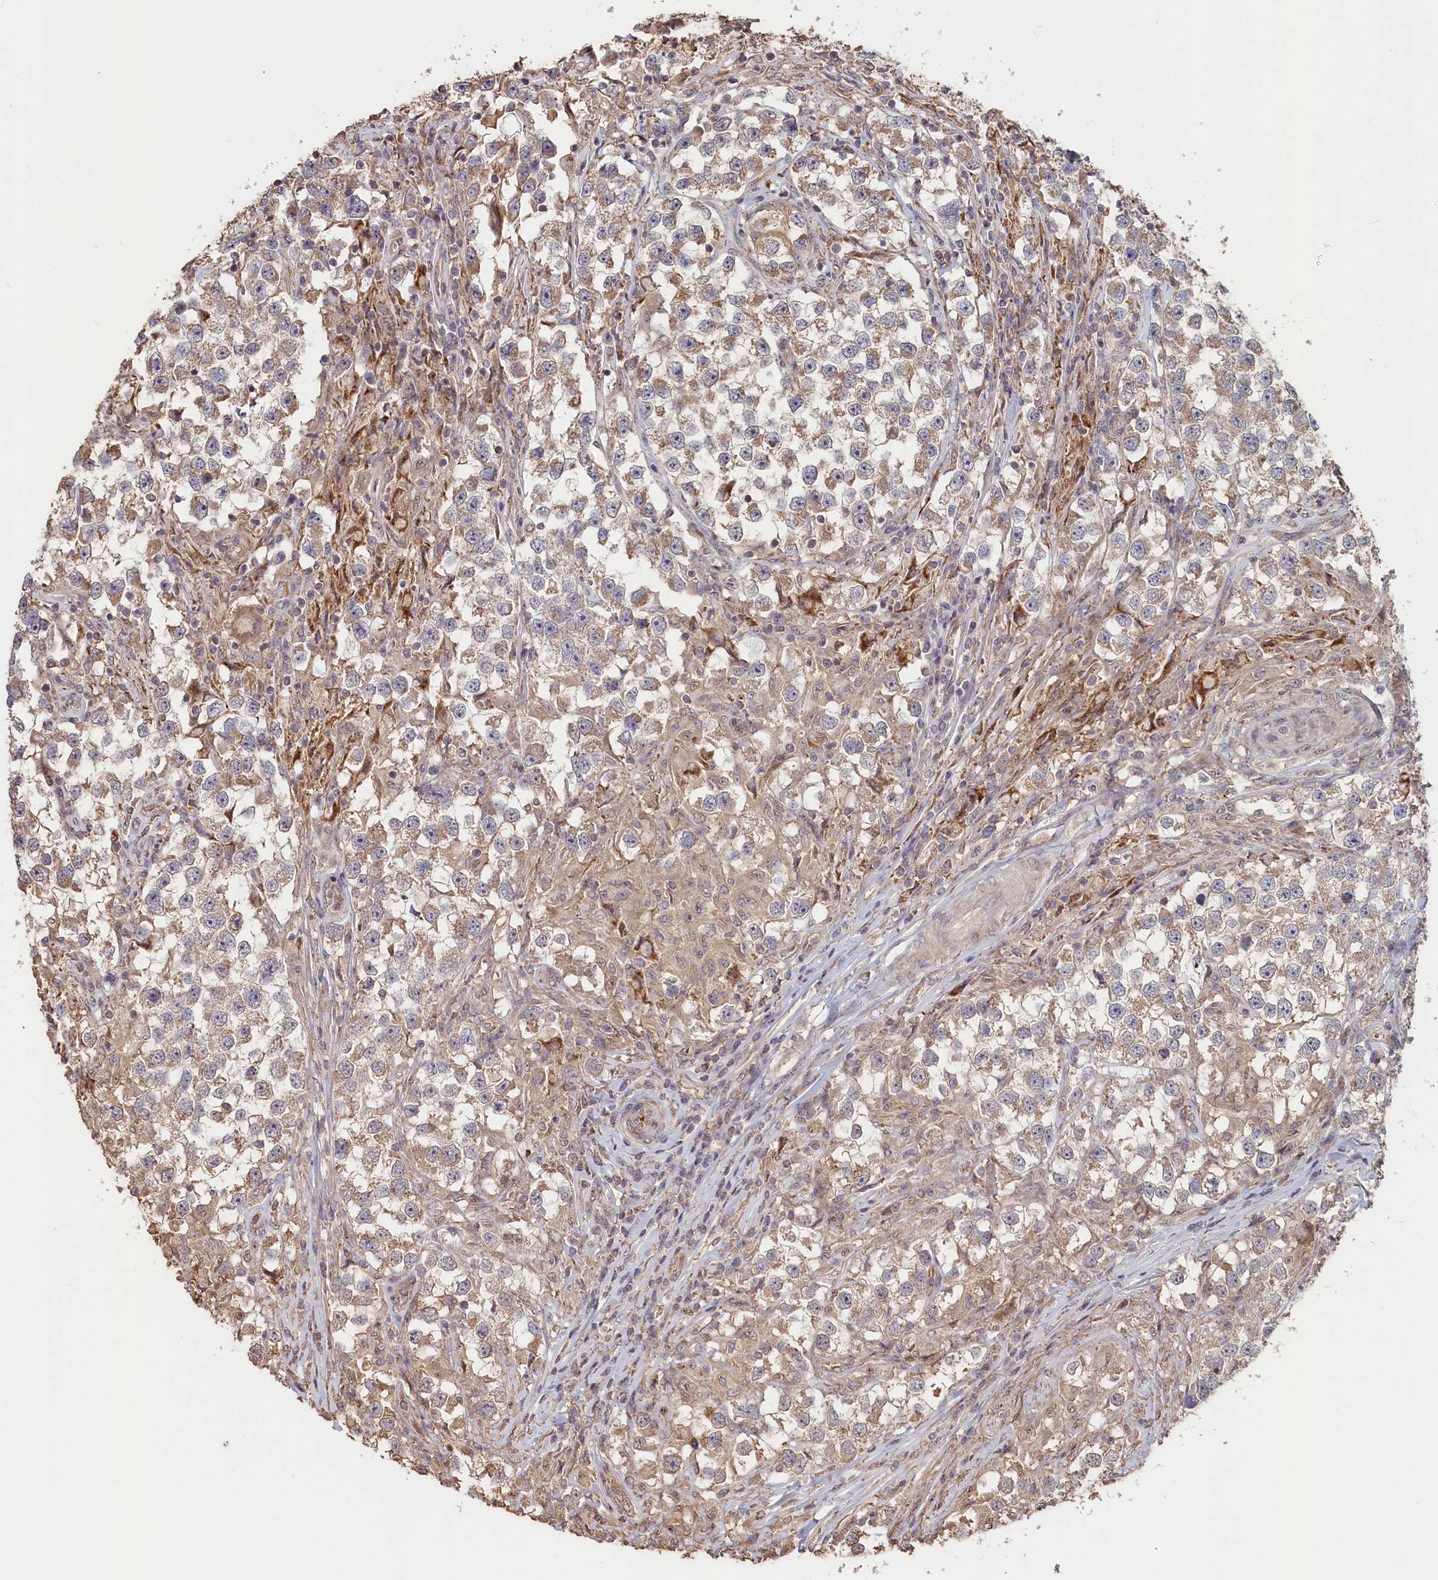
{"staining": {"intensity": "weak", "quantity": ">75%", "location": "cytoplasmic/membranous"}, "tissue": "testis cancer", "cell_type": "Tumor cells", "image_type": "cancer", "snomed": [{"axis": "morphology", "description": "Seminoma, NOS"}, {"axis": "topography", "description": "Testis"}], "caption": "Testis cancer tissue exhibits weak cytoplasmic/membranous expression in approximately >75% of tumor cells", "gene": "STX16", "patient": {"sex": "male", "age": 46}}